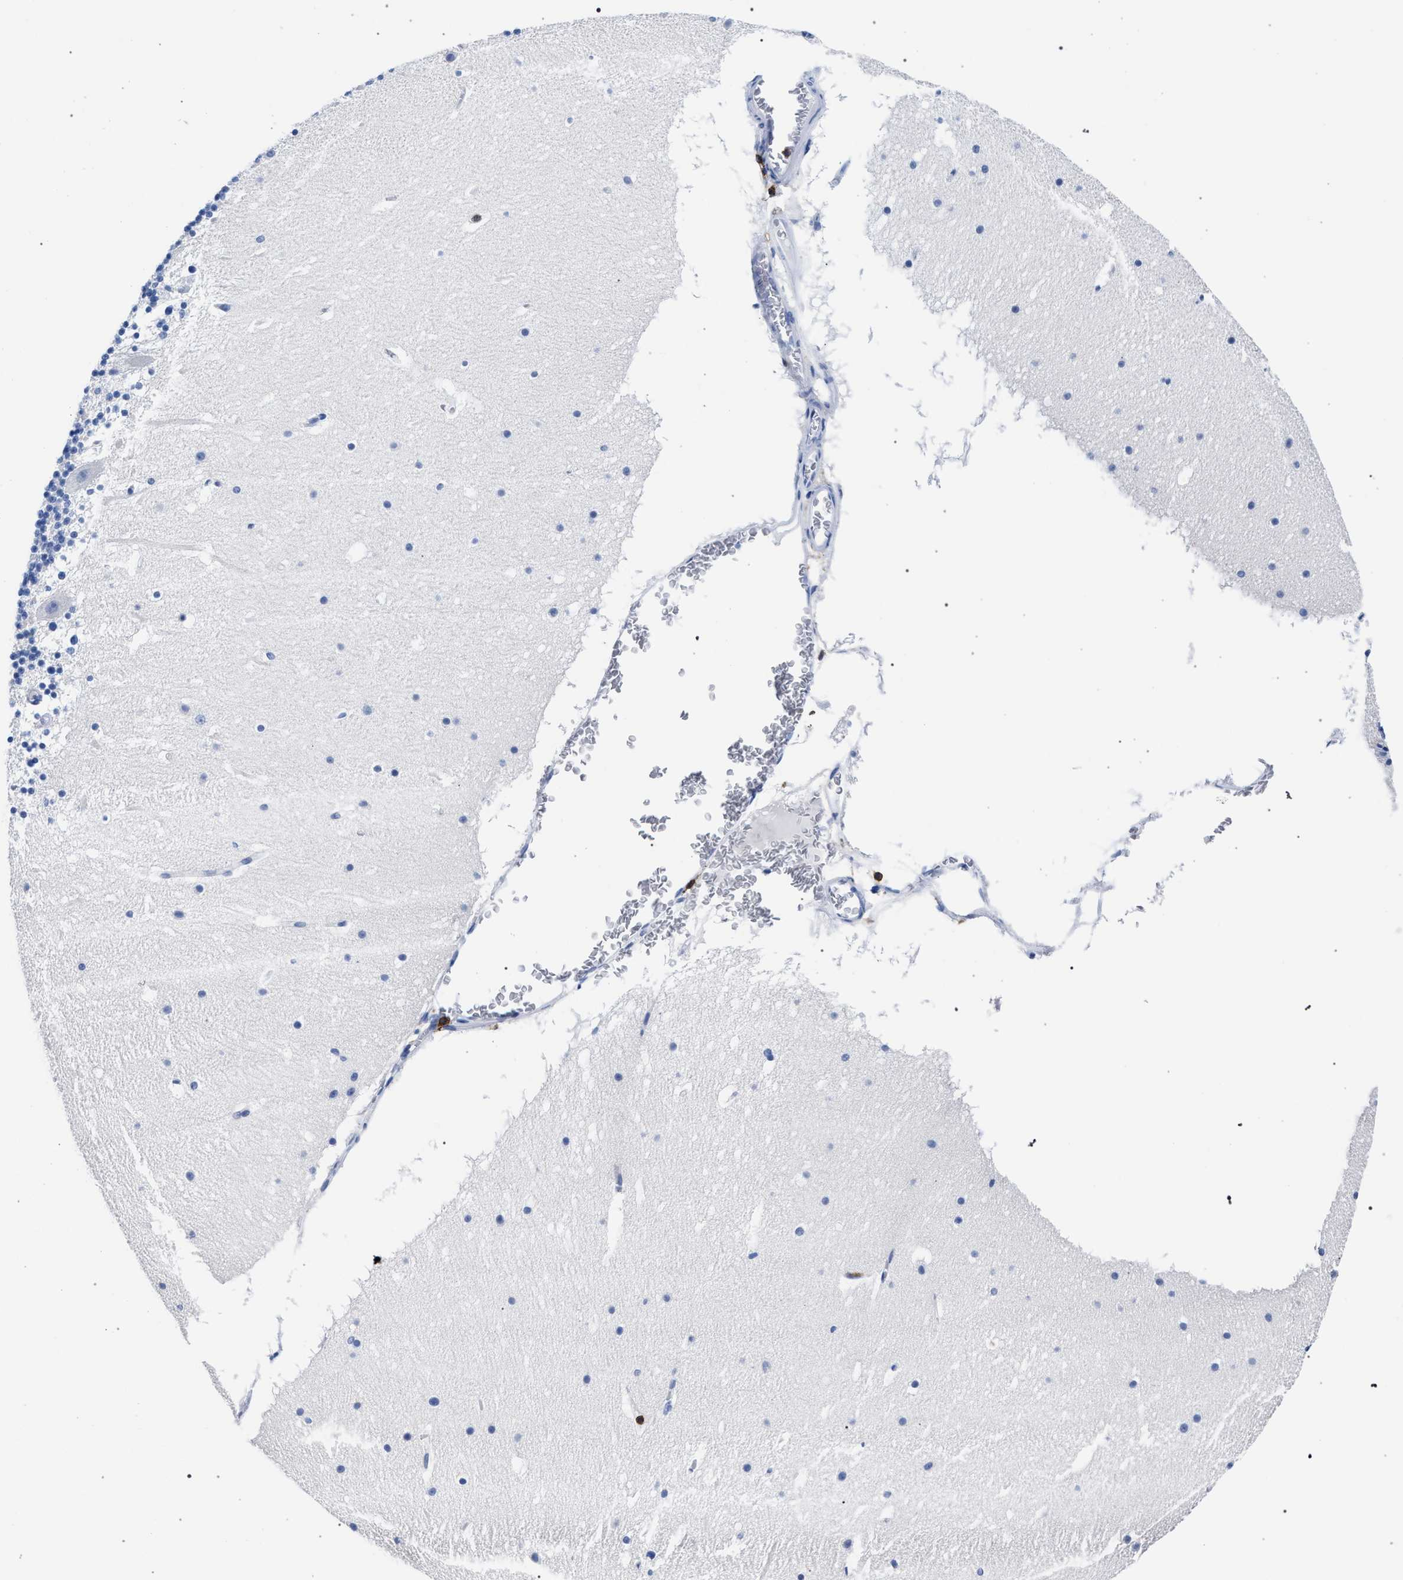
{"staining": {"intensity": "negative", "quantity": "none", "location": "none"}, "tissue": "cerebellum", "cell_type": "Cells in granular layer", "image_type": "normal", "snomed": [{"axis": "morphology", "description": "Normal tissue, NOS"}, {"axis": "topography", "description": "Cerebellum"}], "caption": "Immunohistochemistry of unremarkable human cerebellum reveals no expression in cells in granular layer. Brightfield microscopy of immunohistochemistry (IHC) stained with DAB (3,3'-diaminobenzidine) (brown) and hematoxylin (blue), captured at high magnification.", "gene": "KLRK1", "patient": {"sex": "male", "age": 45}}